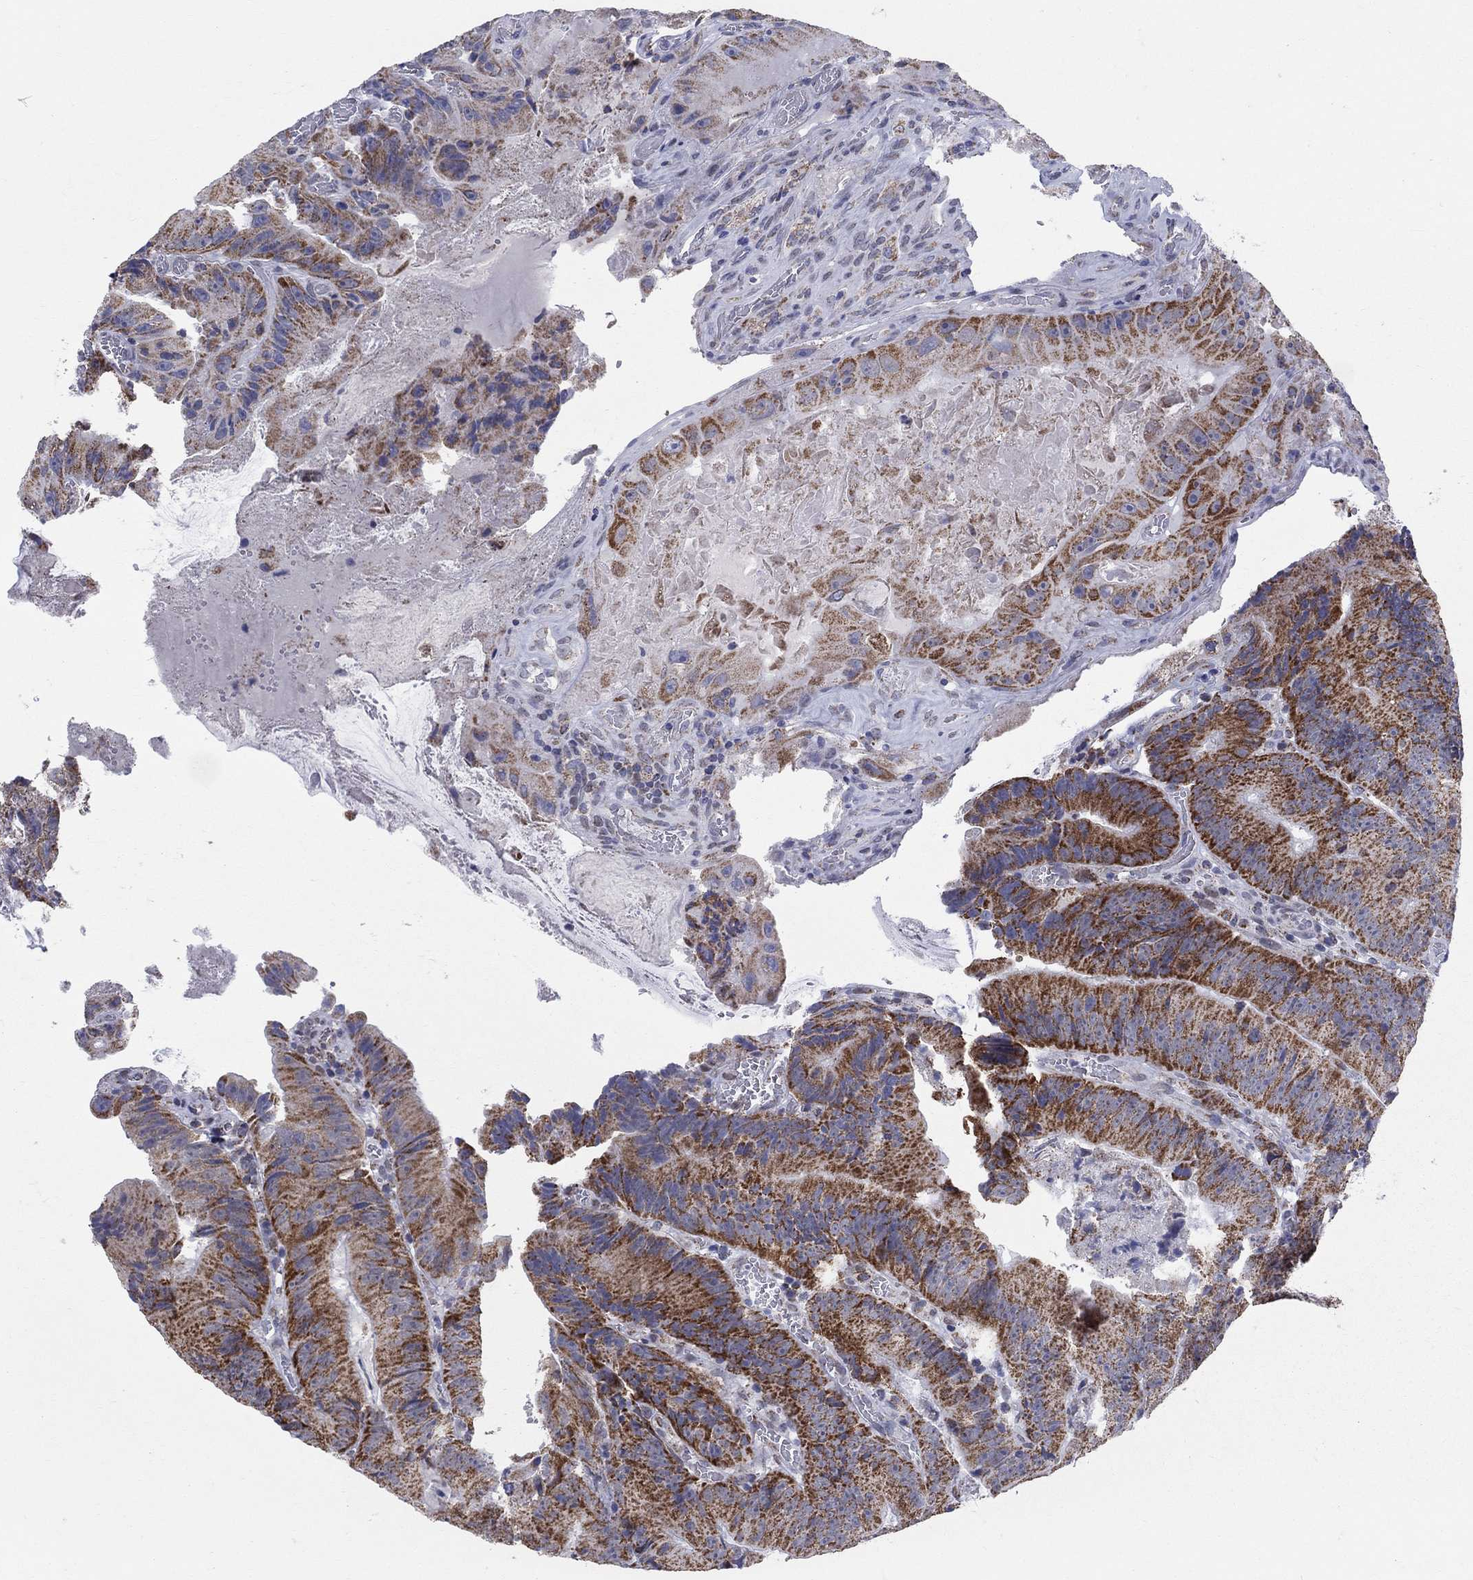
{"staining": {"intensity": "strong", "quantity": "25%-75%", "location": "cytoplasmic/membranous"}, "tissue": "colorectal cancer", "cell_type": "Tumor cells", "image_type": "cancer", "snomed": [{"axis": "morphology", "description": "Adenocarcinoma, NOS"}, {"axis": "topography", "description": "Colon"}], "caption": "Colorectal adenocarcinoma stained with immunohistochemistry (IHC) shows strong cytoplasmic/membranous staining in about 25%-75% of tumor cells. (Stains: DAB (3,3'-diaminobenzidine) in brown, nuclei in blue, Microscopy: brightfield microscopy at high magnification).", "gene": "KISS1R", "patient": {"sex": "female", "age": 86}}